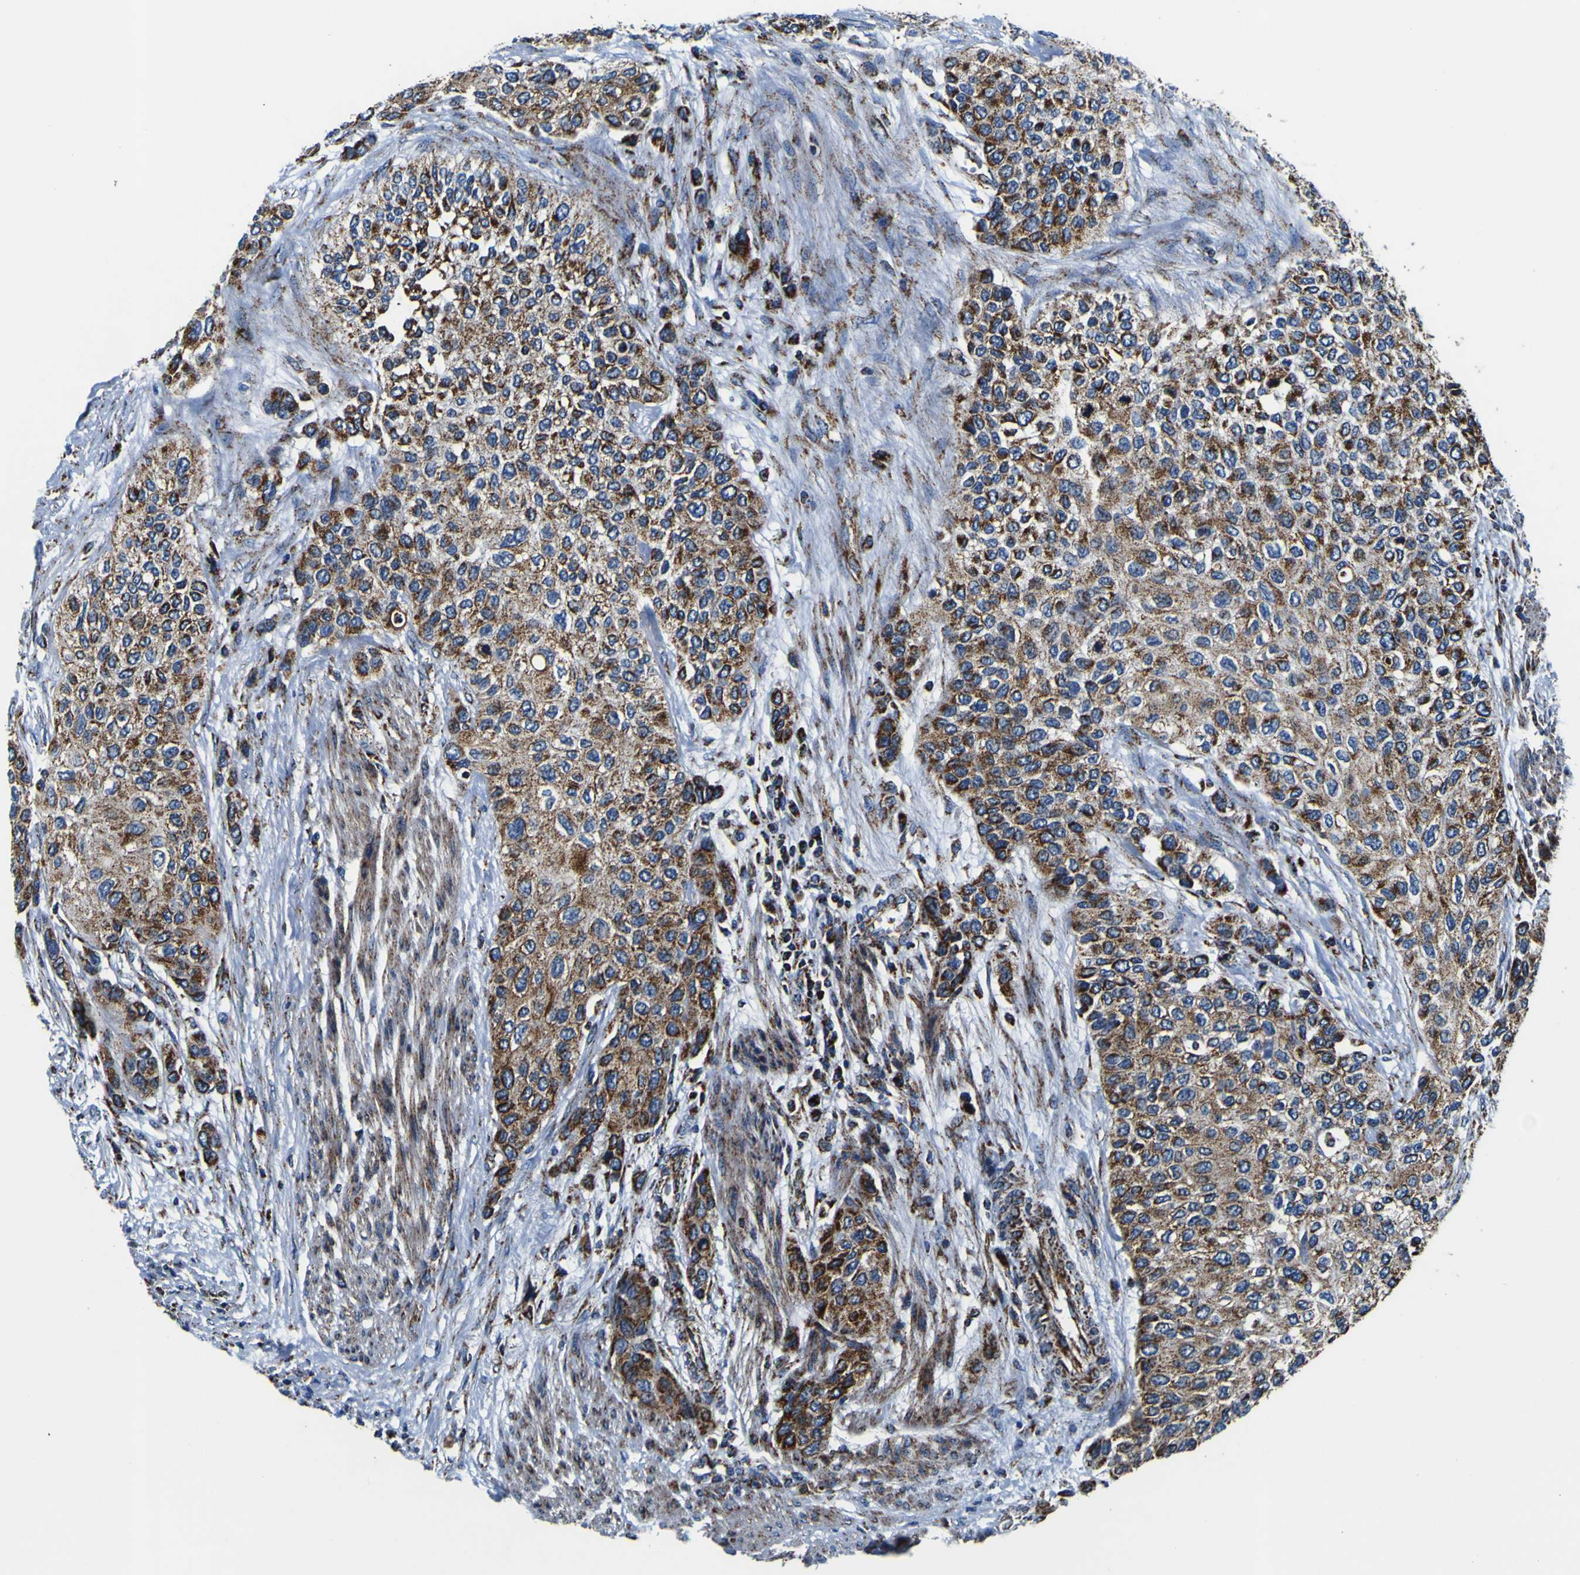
{"staining": {"intensity": "moderate", "quantity": ">75%", "location": "cytoplasmic/membranous"}, "tissue": "urothelial cancer", "cell_type": "Tumor cells", "image_type": "cancer", "snomed": [{"axis": "morphology", "description": "Urothelial carcinoma, High grade"}, {"axis": "topography", "description": "Urinary bladder"}], "caption": "Human urothelial cancer stained with a protein marker reveals moderate staining in tumor cells.", "gene": "PTRH2", "patient": {"sex": "female", "age": 56}}